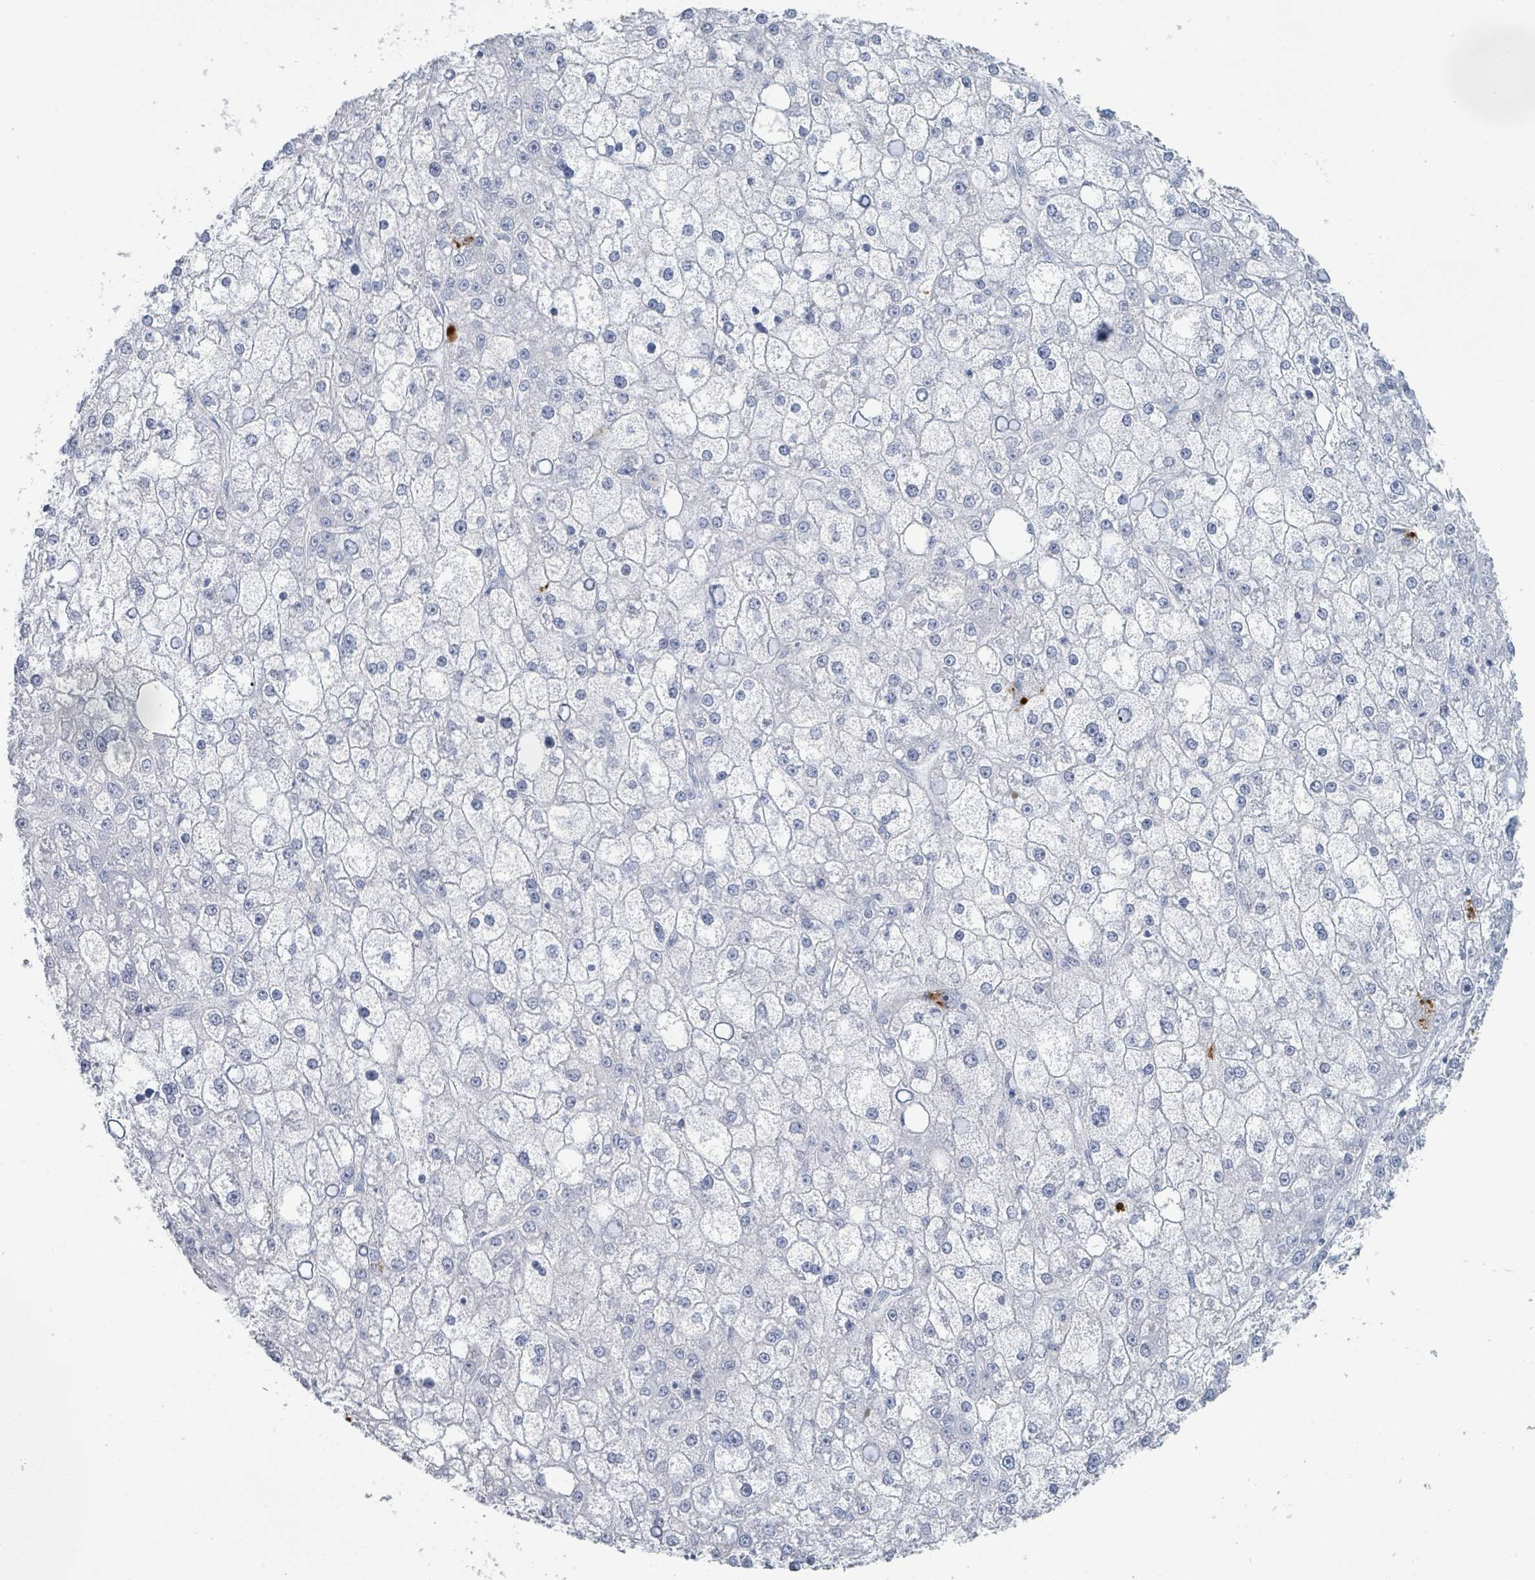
{"staining": {"intensity": "negative", "quantity": "none", "location": "none"}, "tissue": "liver cancer", "cell_type": "Tumor cells", "image_type": "cancer", "snomed": [{"axis": "morphology", "description": "Carcinoma, Hepatocellular, NOS"}, {"axis": "topography", "description": "Liver"}], "caption": "The immunohistochemistry photomicrograph has no significant positivity in tumor cells of hepatocellular carcinoma (liver) tissue.", "gene": "DEFA4", "patient": {"sex": "male", "age": 67}}